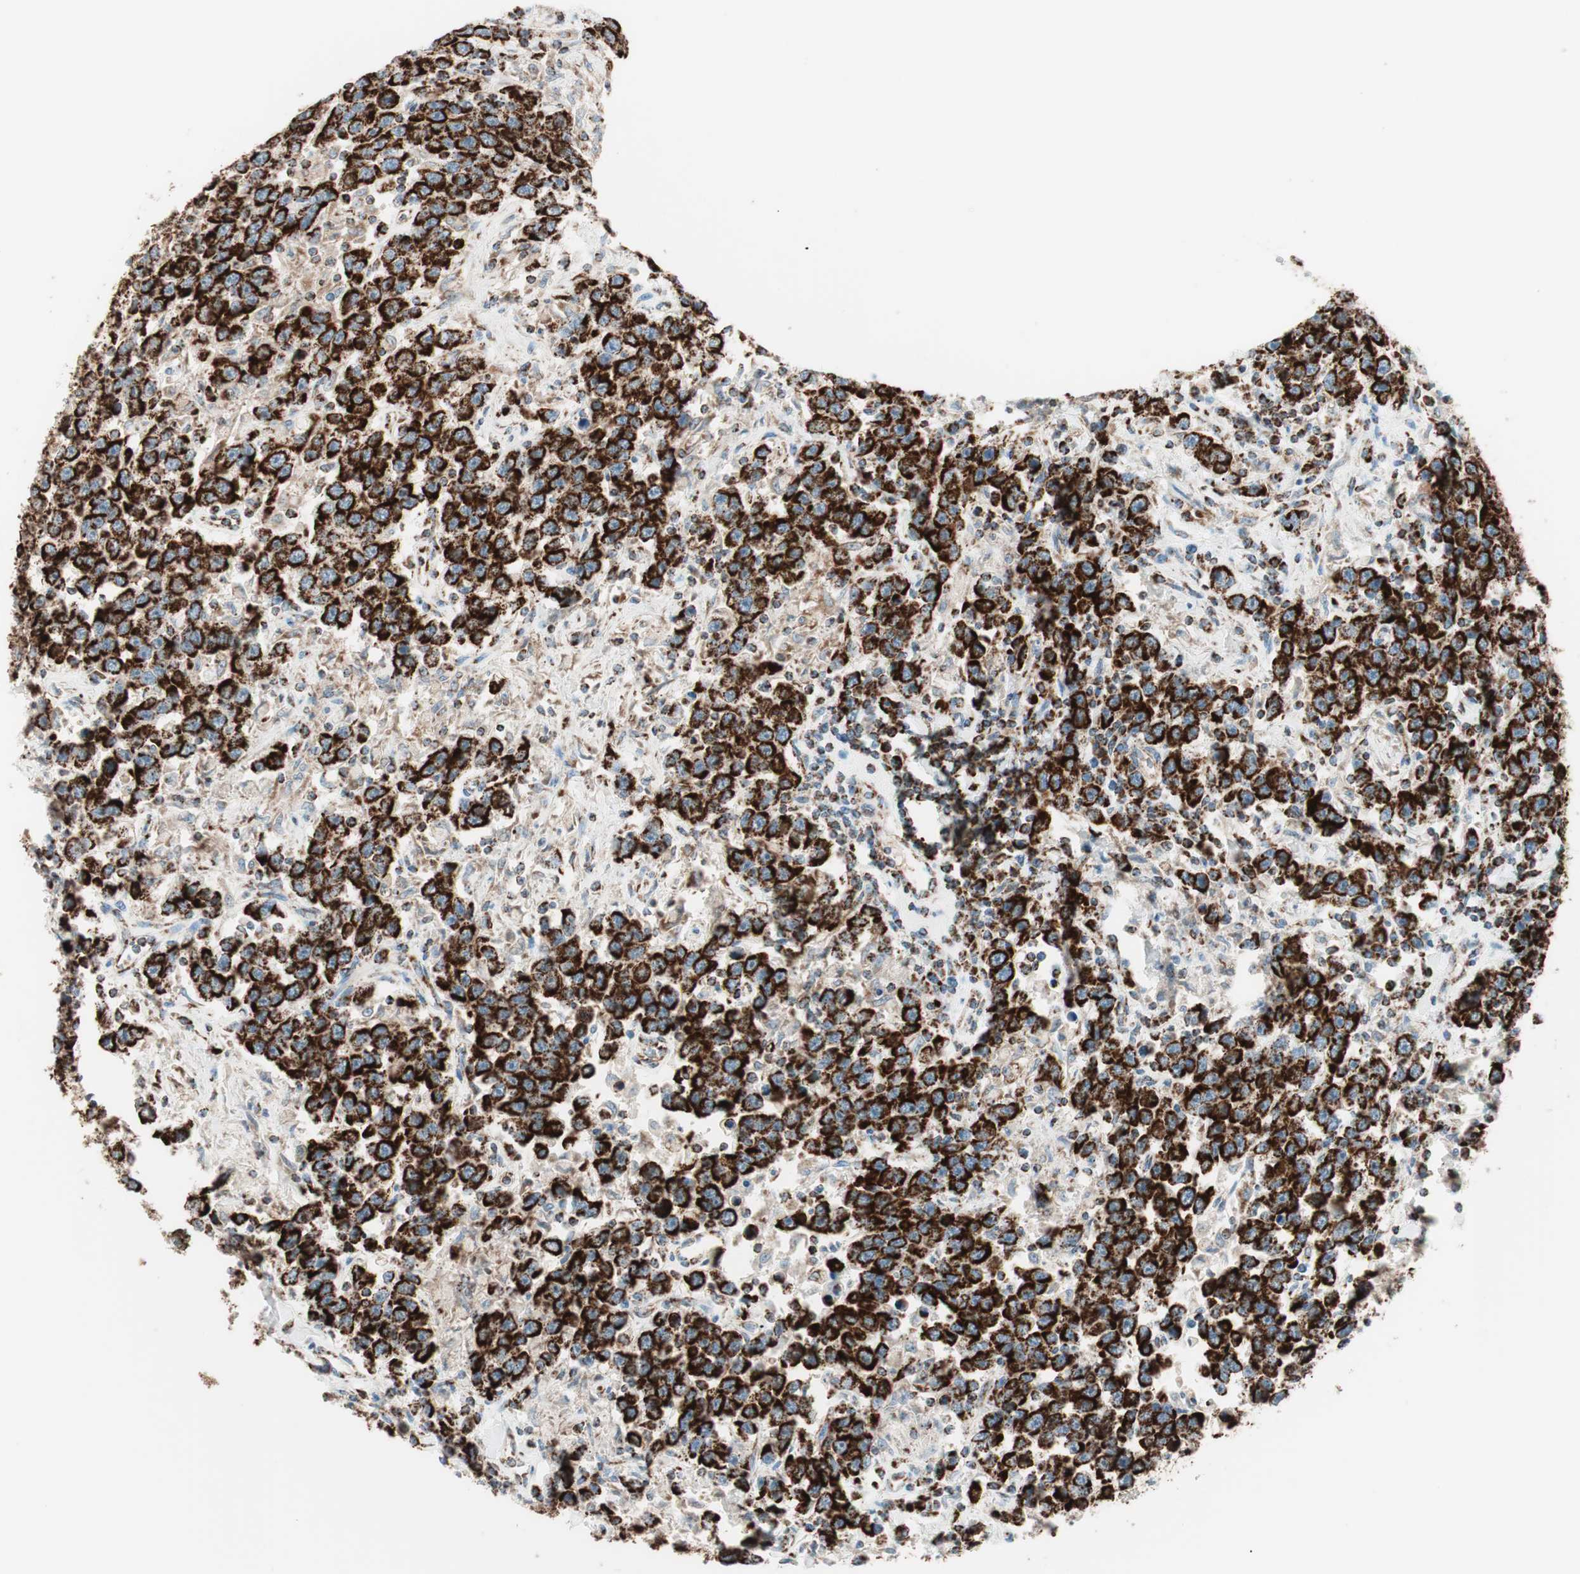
{"staining": {"intensity": "strong", "quantity": ">75%", "location": "cytoplasmic/membranous"}, "tissue": "testis cancer", "cell_type": "Tumor cells", "image_type": "cancer", "snomed": [{"axis": "morphology", "description": "Seminoma, NOS"}, {"axis": "topography", "description": "Testis"}], "caption": "Tumor cells show high levels of strong cytoplasmic/membranous expression in approximately >75% of cells in testis seminoma.", "gene": "TOMM20", "patient": {"sex": "male", "age": 41}}